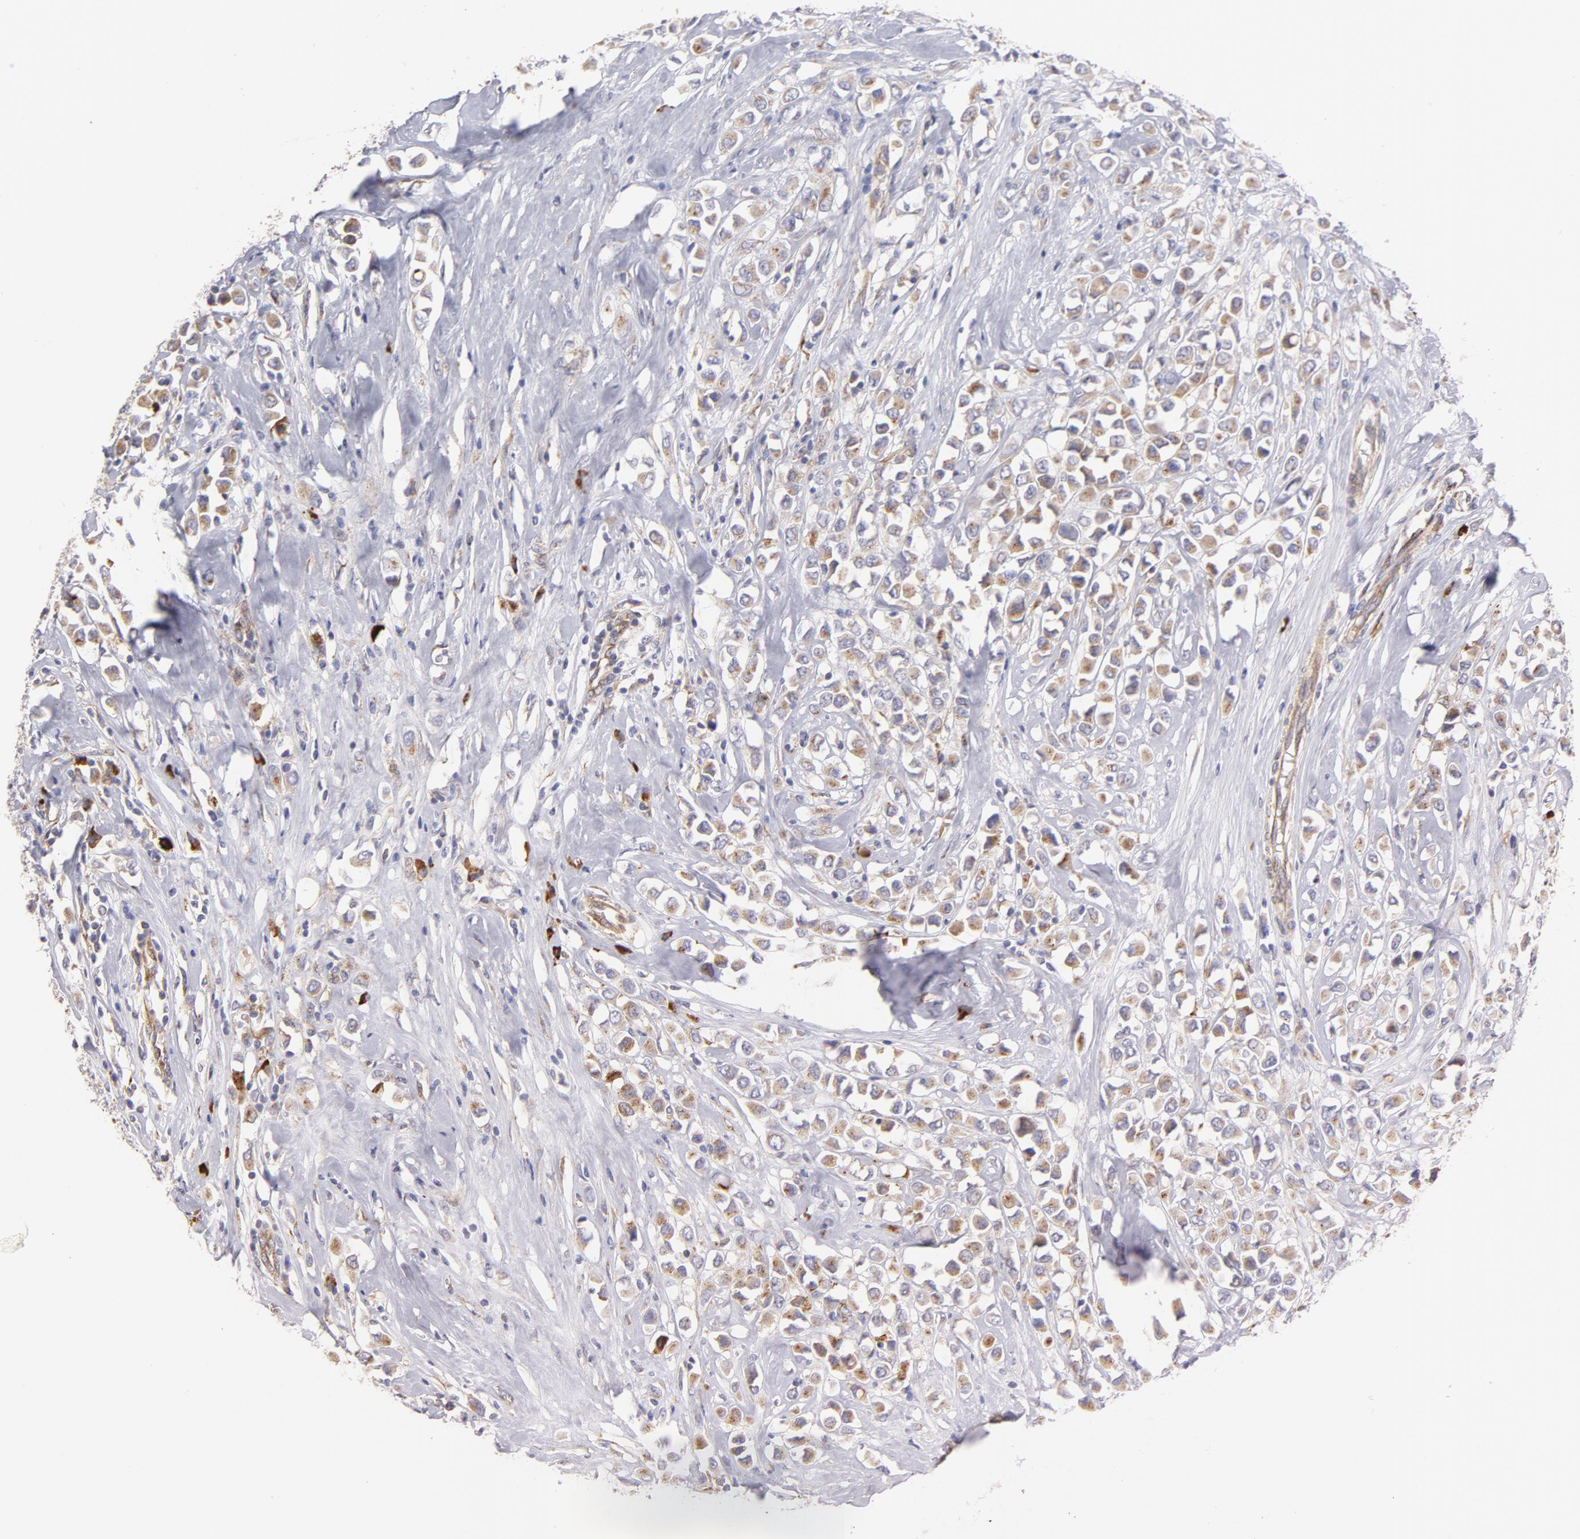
{"staining": {"intensity": "weak", "quantity": ">75%", "location": "cytoplasmic/membranous"}, "tissue": "breast cancer", "cell_type": "Tumor cells", "image_type": "cancer", "snomed": [{"axis": "morphology", "description": "Duct carcinoma"}, {"axis": "topography", "description": "Breast"}], "caption": "Tumor cells reveal low levels of weak cytoplasmic/membranous staining in about >75% of cells in human breast cancer (invasive ductal carcinoma). Ihc stains the protein of interest in brown and the nuclei are stained blue.", "gene": "RAPGEF3", "patient": {"sex": "female", "age": 61}}